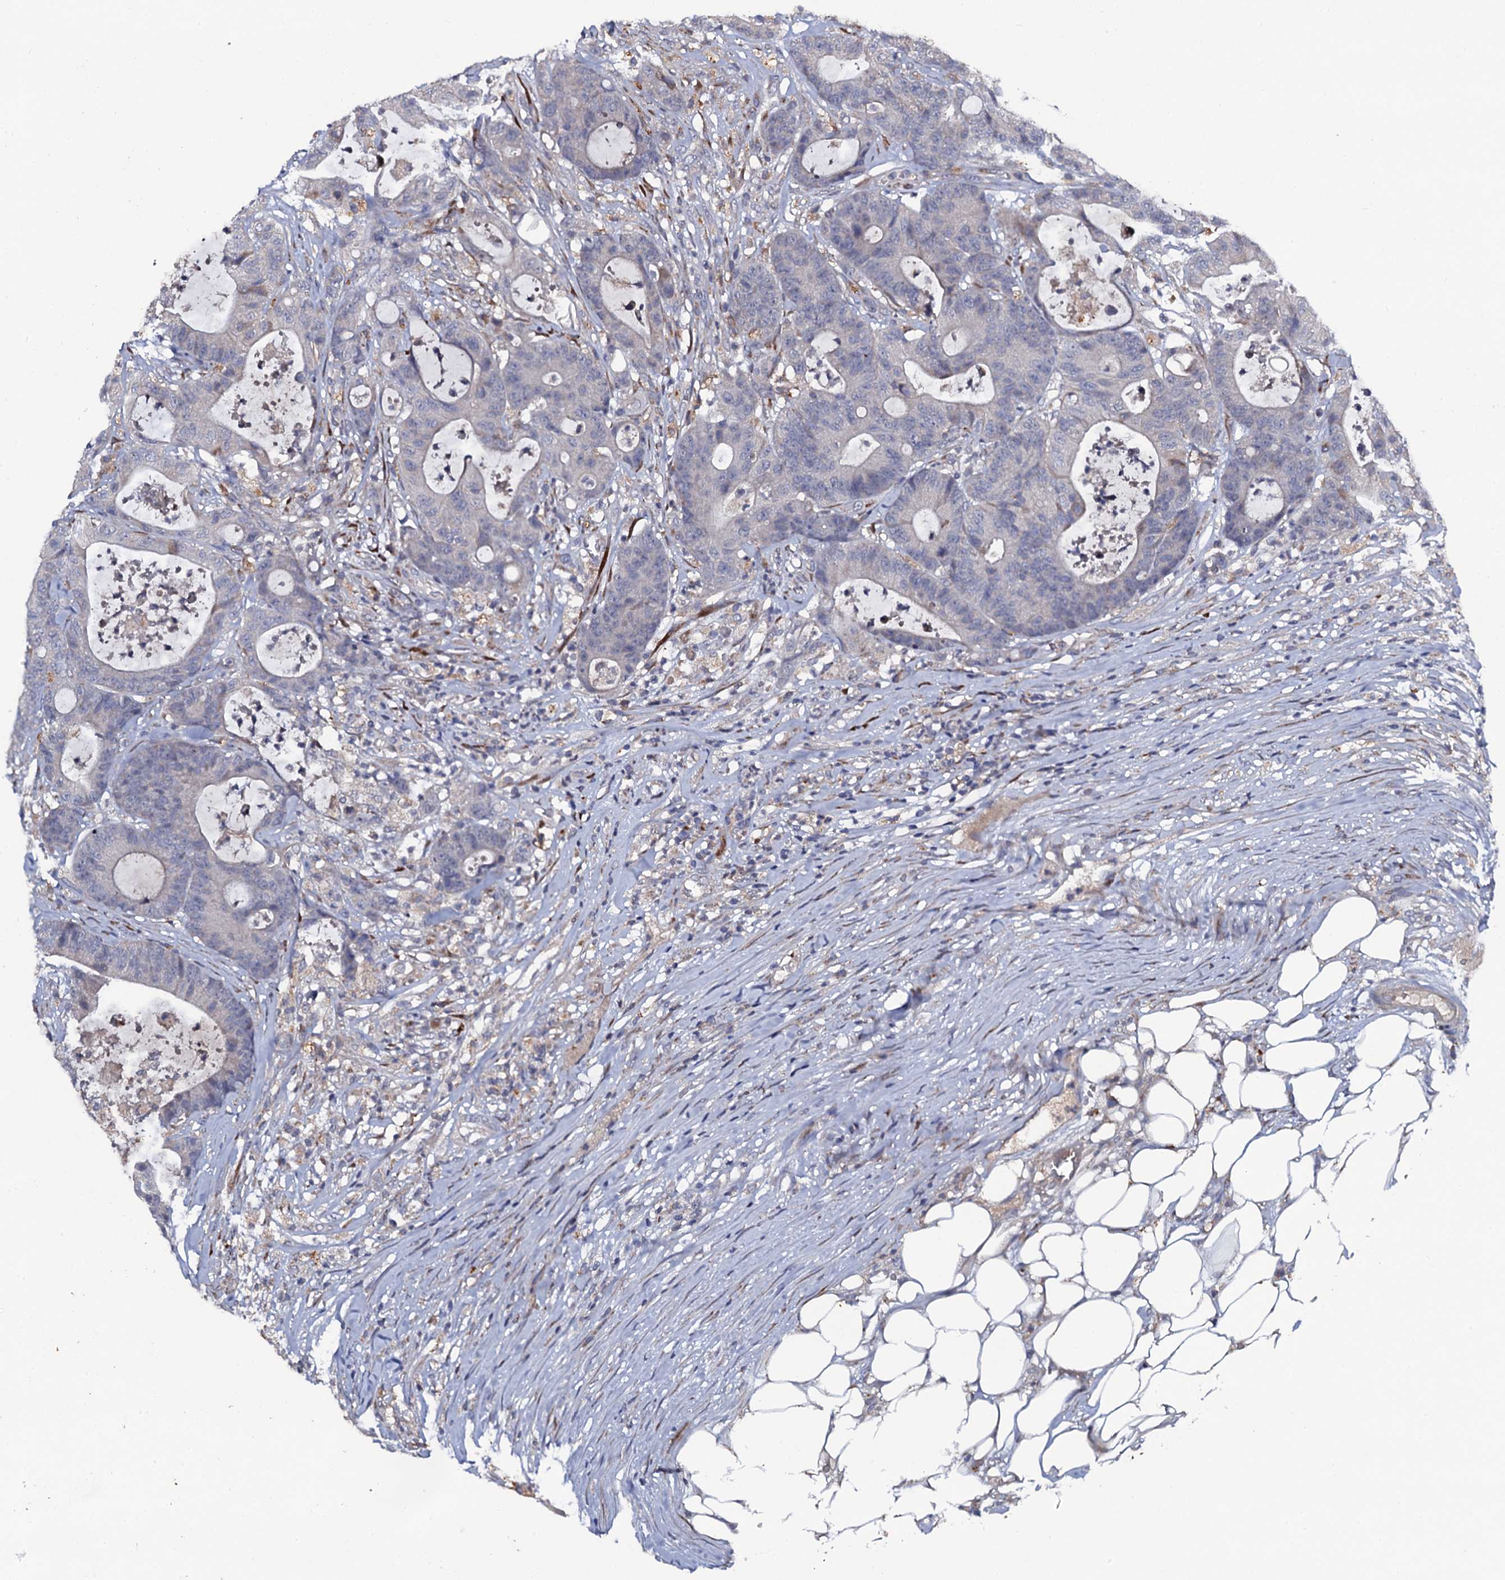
{"staining": {"intensity": "negative", "quantity": "none", "location": "none"}, "tissue": "colorectal cancer", "cell_type": "Tumor cells", "image_type": "cancer", "snomed": [{"axis": "morphology", "description": "Adenocarcinoma, NOS"}, {"axis": "topography", "description": "Colon"}], "caption": "This is an IHC micrograph of colorectal cancer (adenocarcinoma). There is no positivity in tumor cells.", "gene": "LRRC28", "patient": {"sex": "female", "age": 84}}